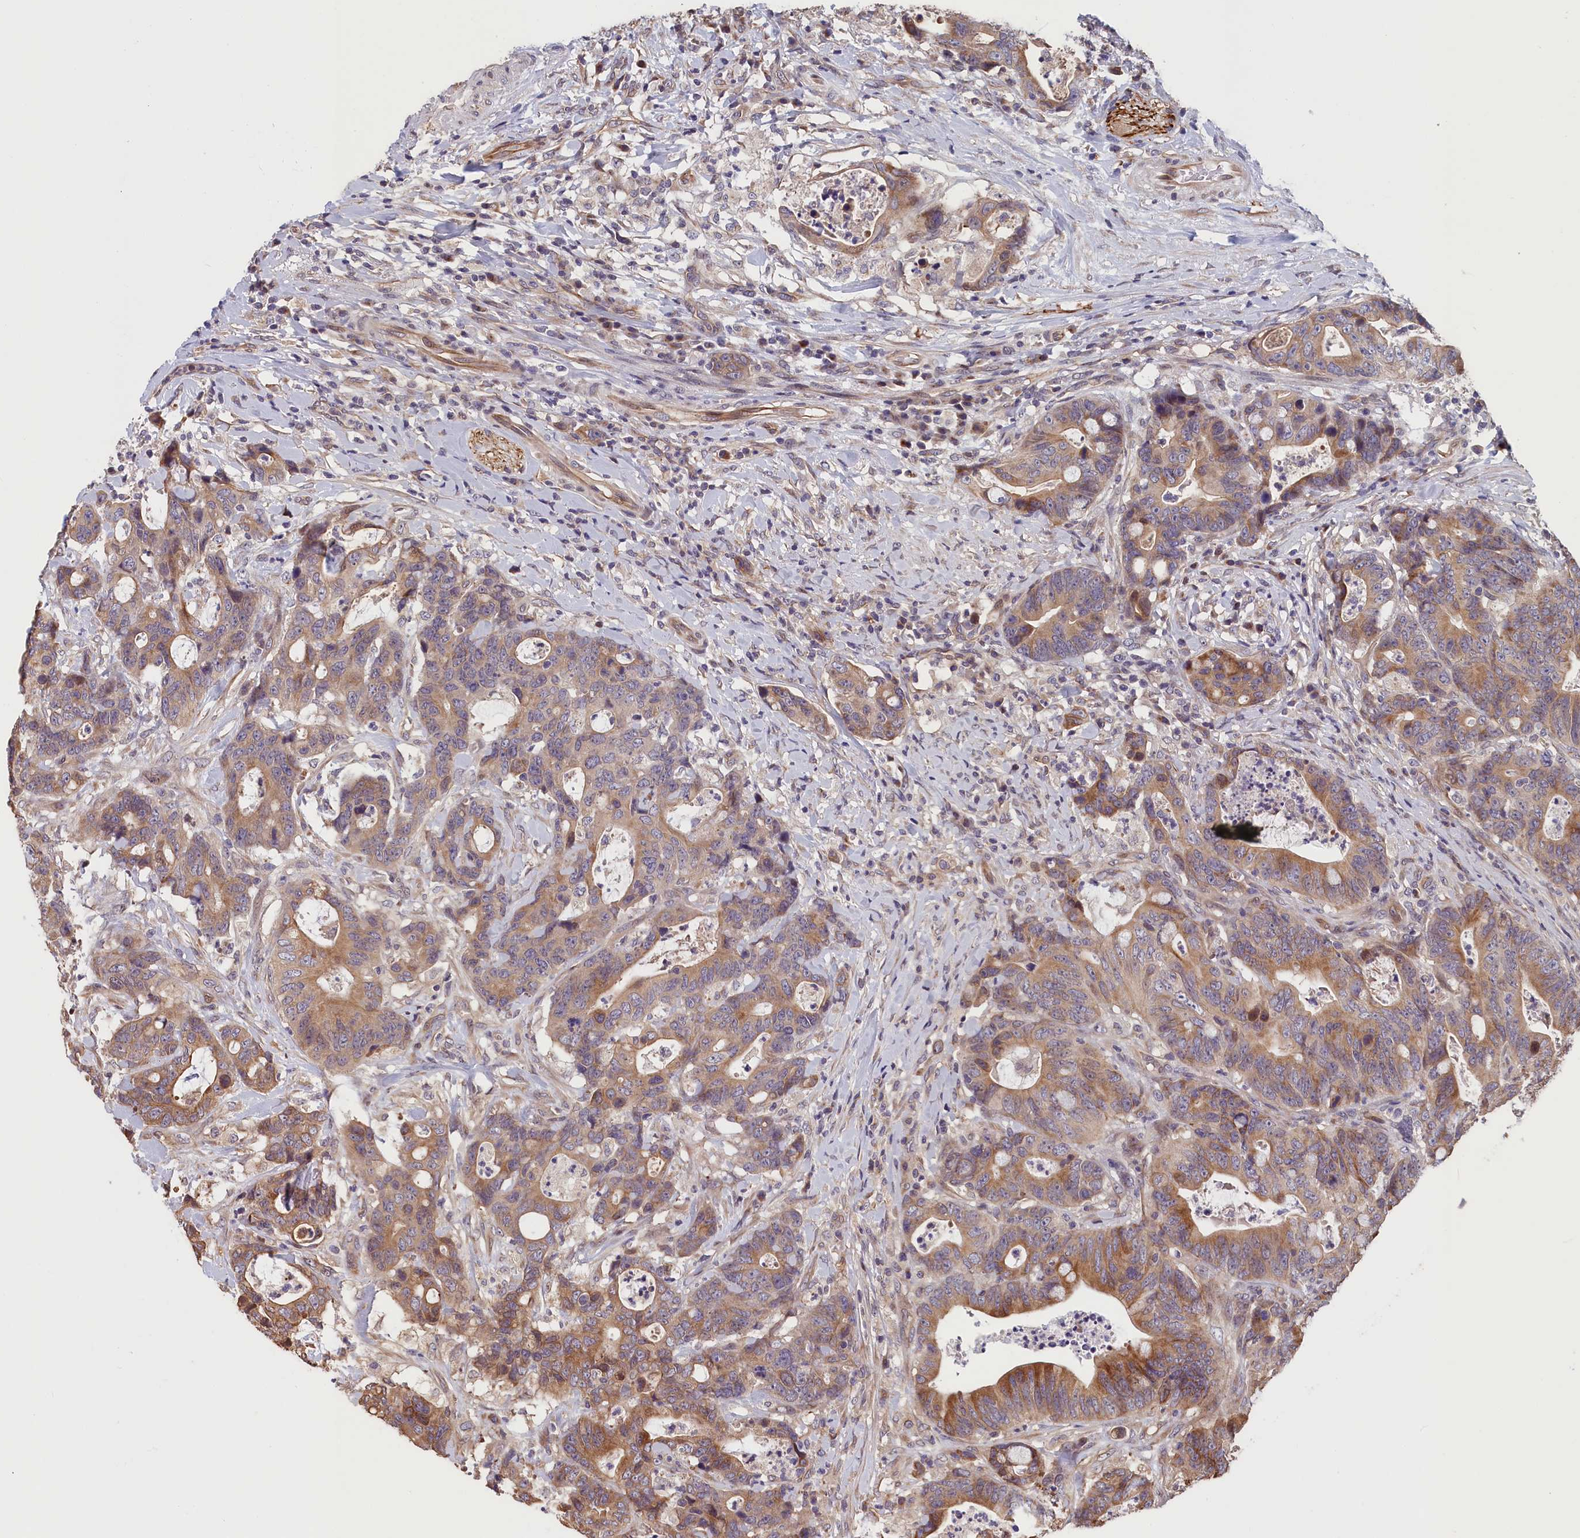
{"staining": {"intensity": "moderate", "quantity": ">75%", "location": "cytoplasmic/membranous"}, "tissue": "colorectal cancer", "cell_type": "Tumor cells", "image_type": "cancer", "snomed": [{"axis": "morphology", "description": "Adenocarcinoma, NOS"}, {"axis": "topography", "description": "Colon"}], "caption": "The photomicrograph displays immunohistochemical staining of colorectal cancer (adenocarcinoma). There is moderate cytoplasmic/membranous staining is identified in about >75% of tumor cells. The protein is stained brown, and the nuclei are stained in blue (DAB IHC with brightfield microscopy, high magnification).", "gene": "TMEM116", "patient": {"sex": "female", "age": 82}}